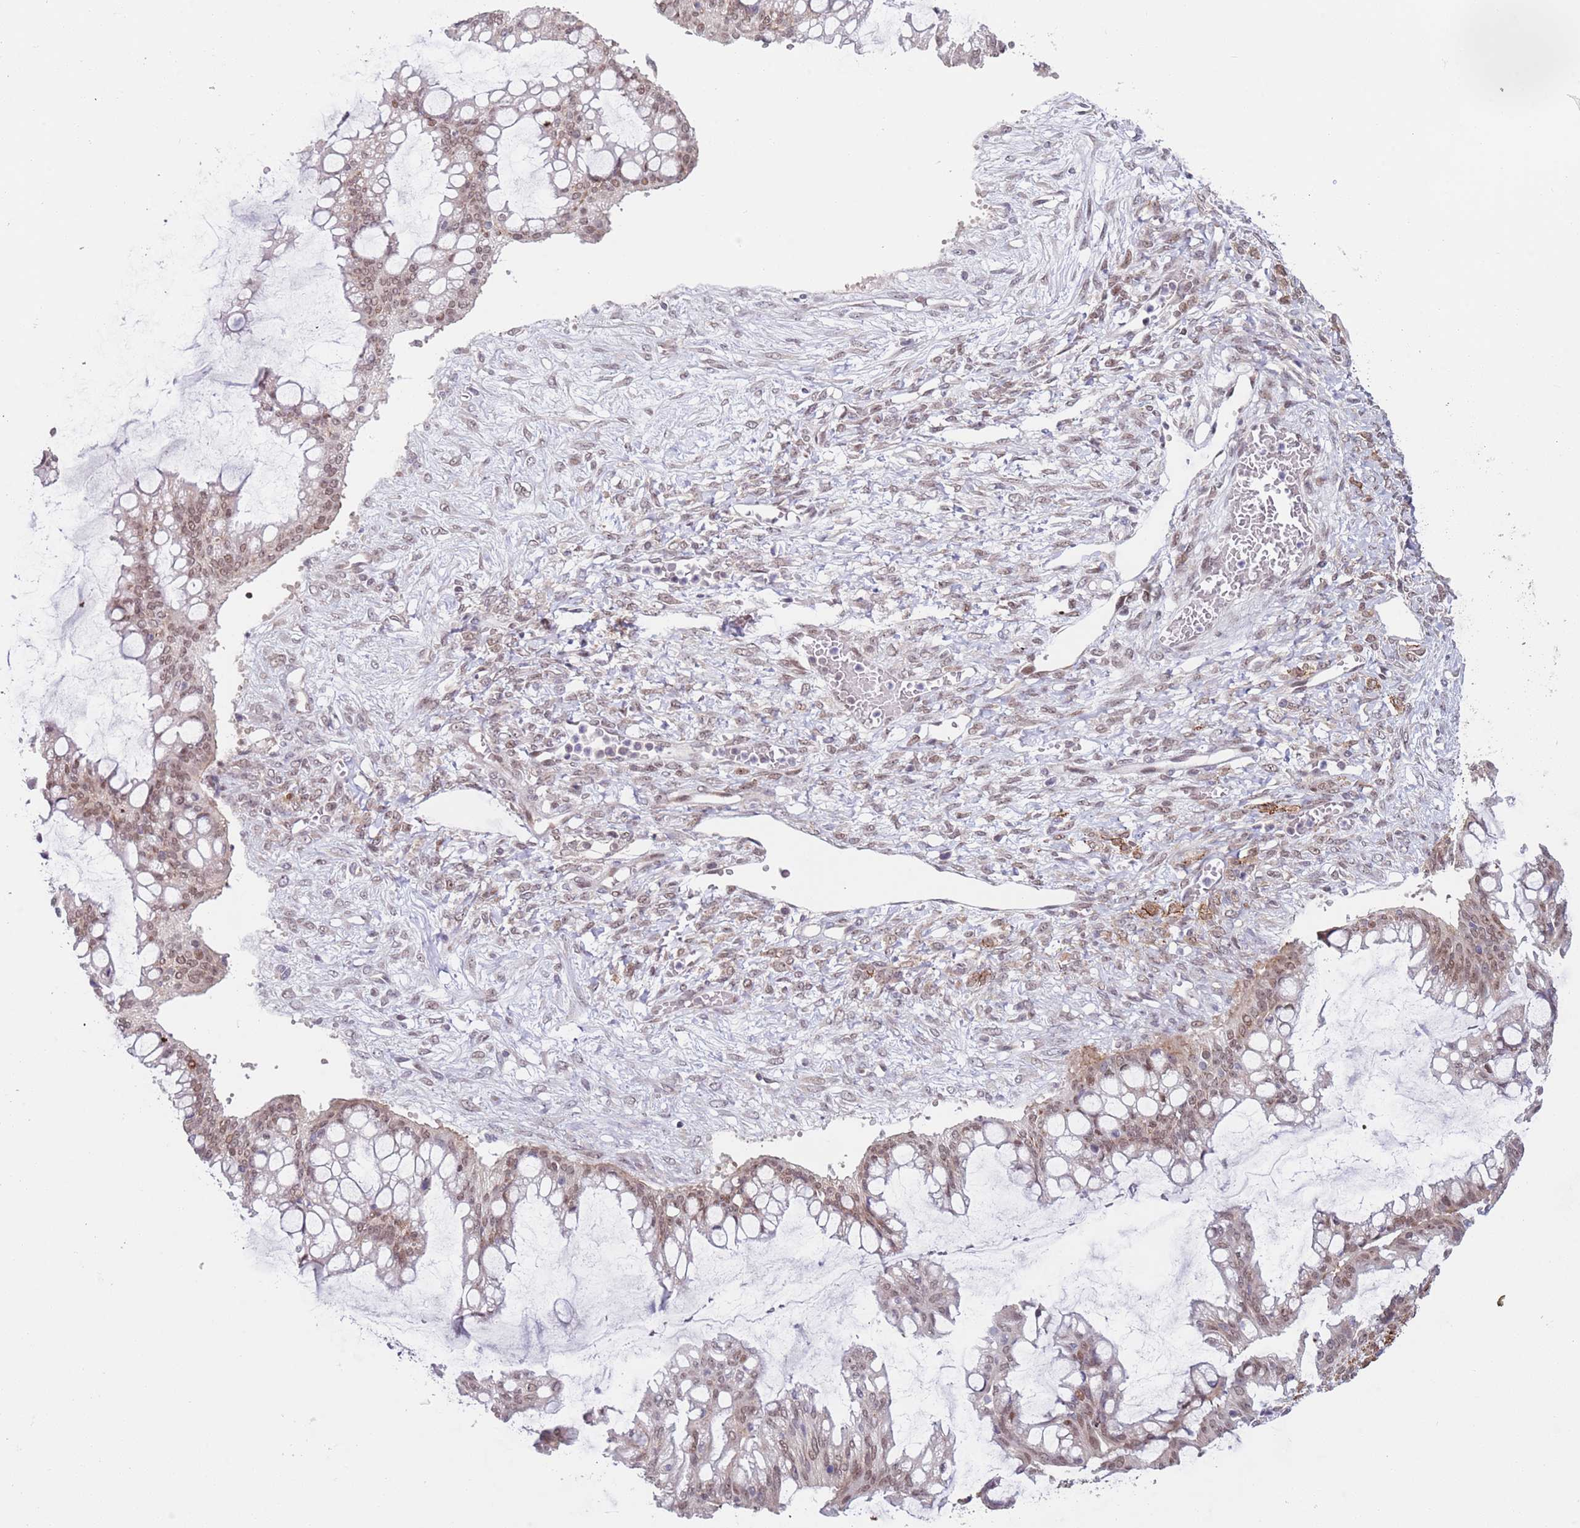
{"staining": {"intensity": "moderate", "quantity": ">75%", "location": "nuclear"}, "tissue": "ovarian cancer", "cell_type": "Tumor cells", "image_type": "cancer", "snomed": [{"axis": "morphology", "description": "Cystadenocarcinoma, mucinous, NOS"}, {"axis": "topography", "description": "Ovary"}], "caption": "About >75% of tumor cells in ovarian mucinous cystadenocarcinoma exhibit moderate nuclear protein expression as visualized by brown immunohistochemical staining.", "gene": "SLC25A32", "patient": {"sex": "female", "age": 73}}